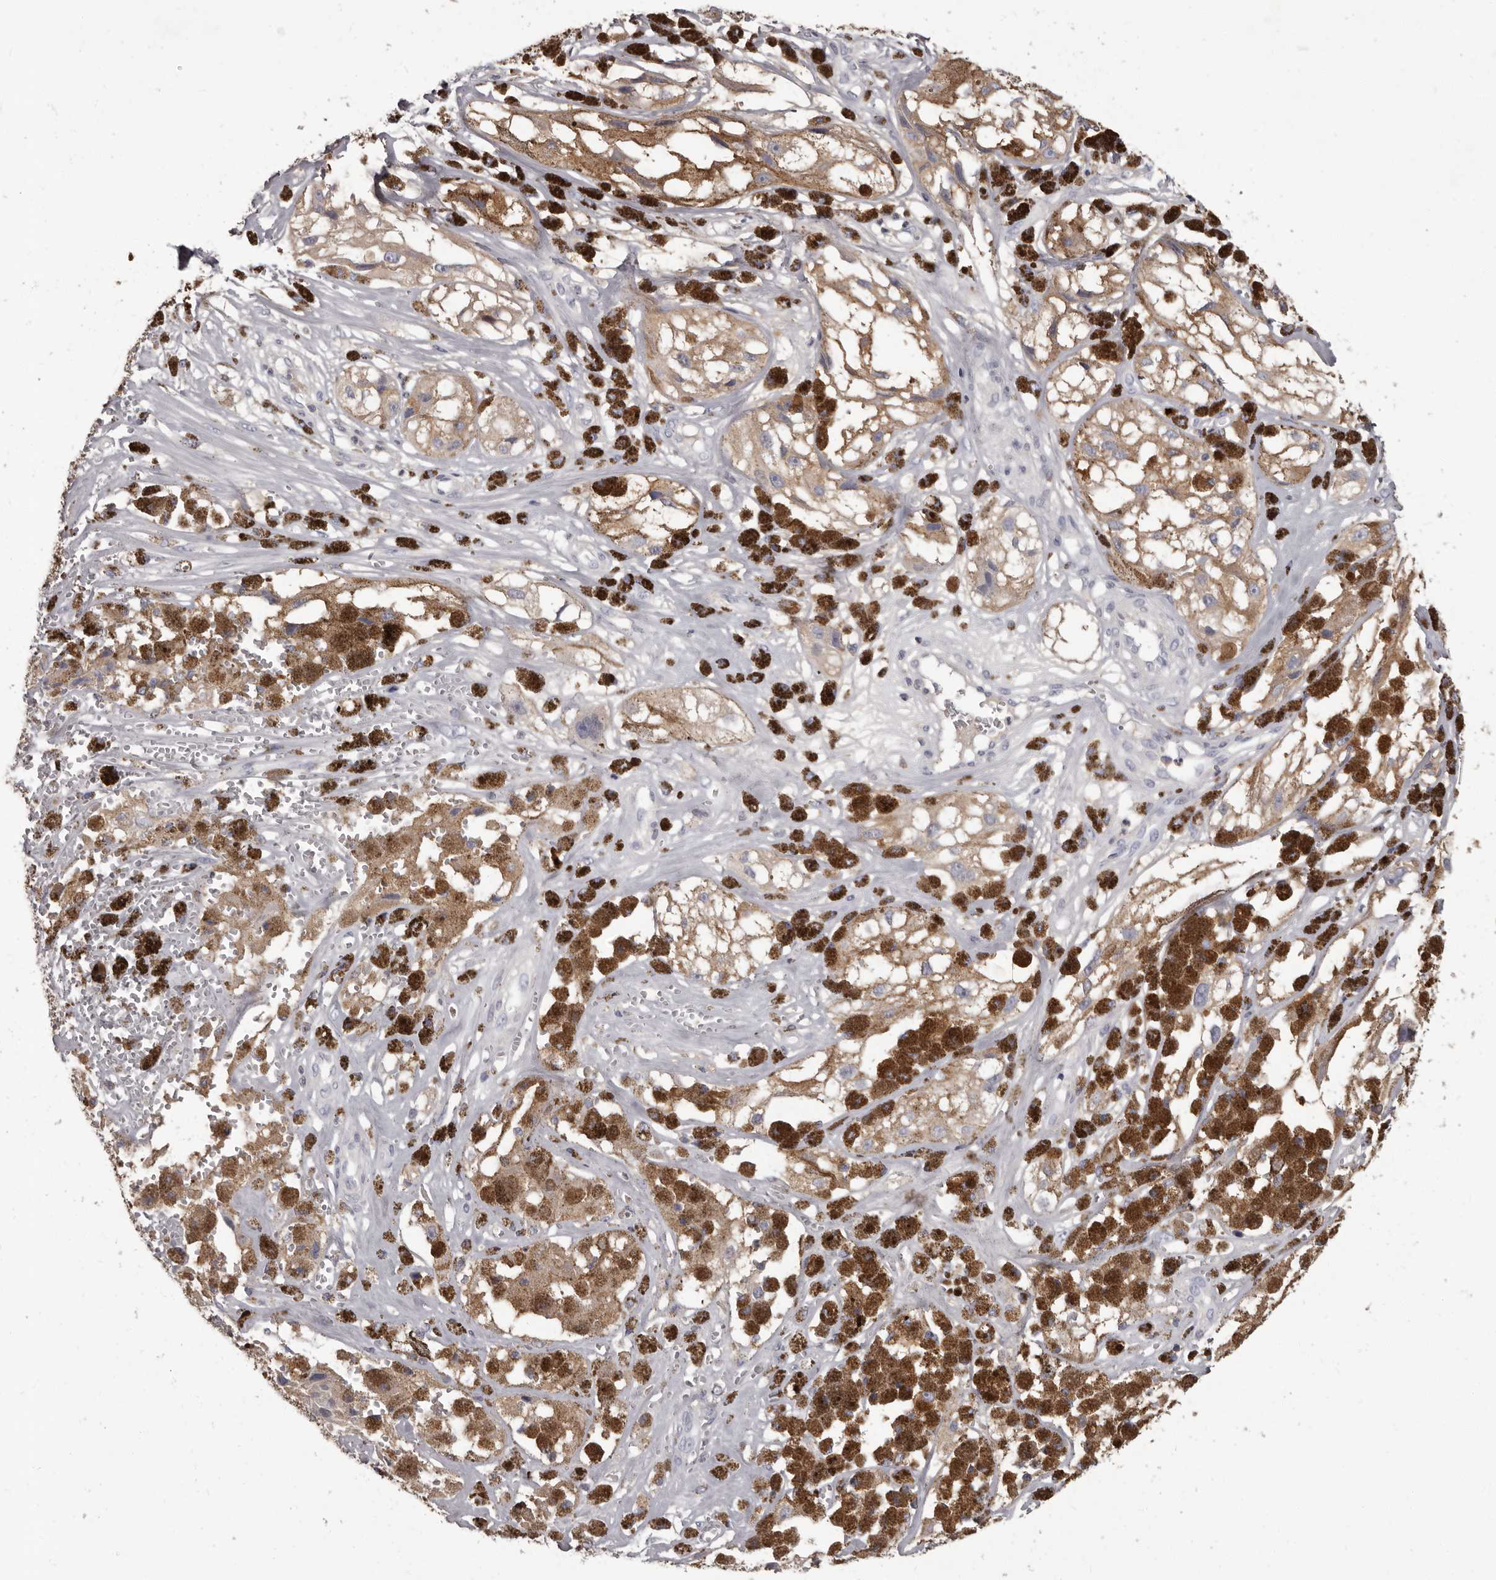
{"staining": {"intensity": "weak", "quantity": ">75%", "location": "cytoplasmic/membranous"}, "tissue": "melanoma", "cell_type": "Tumor cells", "image_type": "cancer", "snomed": [{"axis": "morphology", "description": "Malignant melanoma, NOS"}, {"axis": "topography", "description": "Skin"}], "caption": "A high-resolution histopathology image shows immunohistochemistry (IHC) staining of melanoma, which shows weak cytoplasmic/membranous expression in approximately >75% of tumor cells.", "gene": "APEH", "patient": {"sex": "male", "age": 88}}